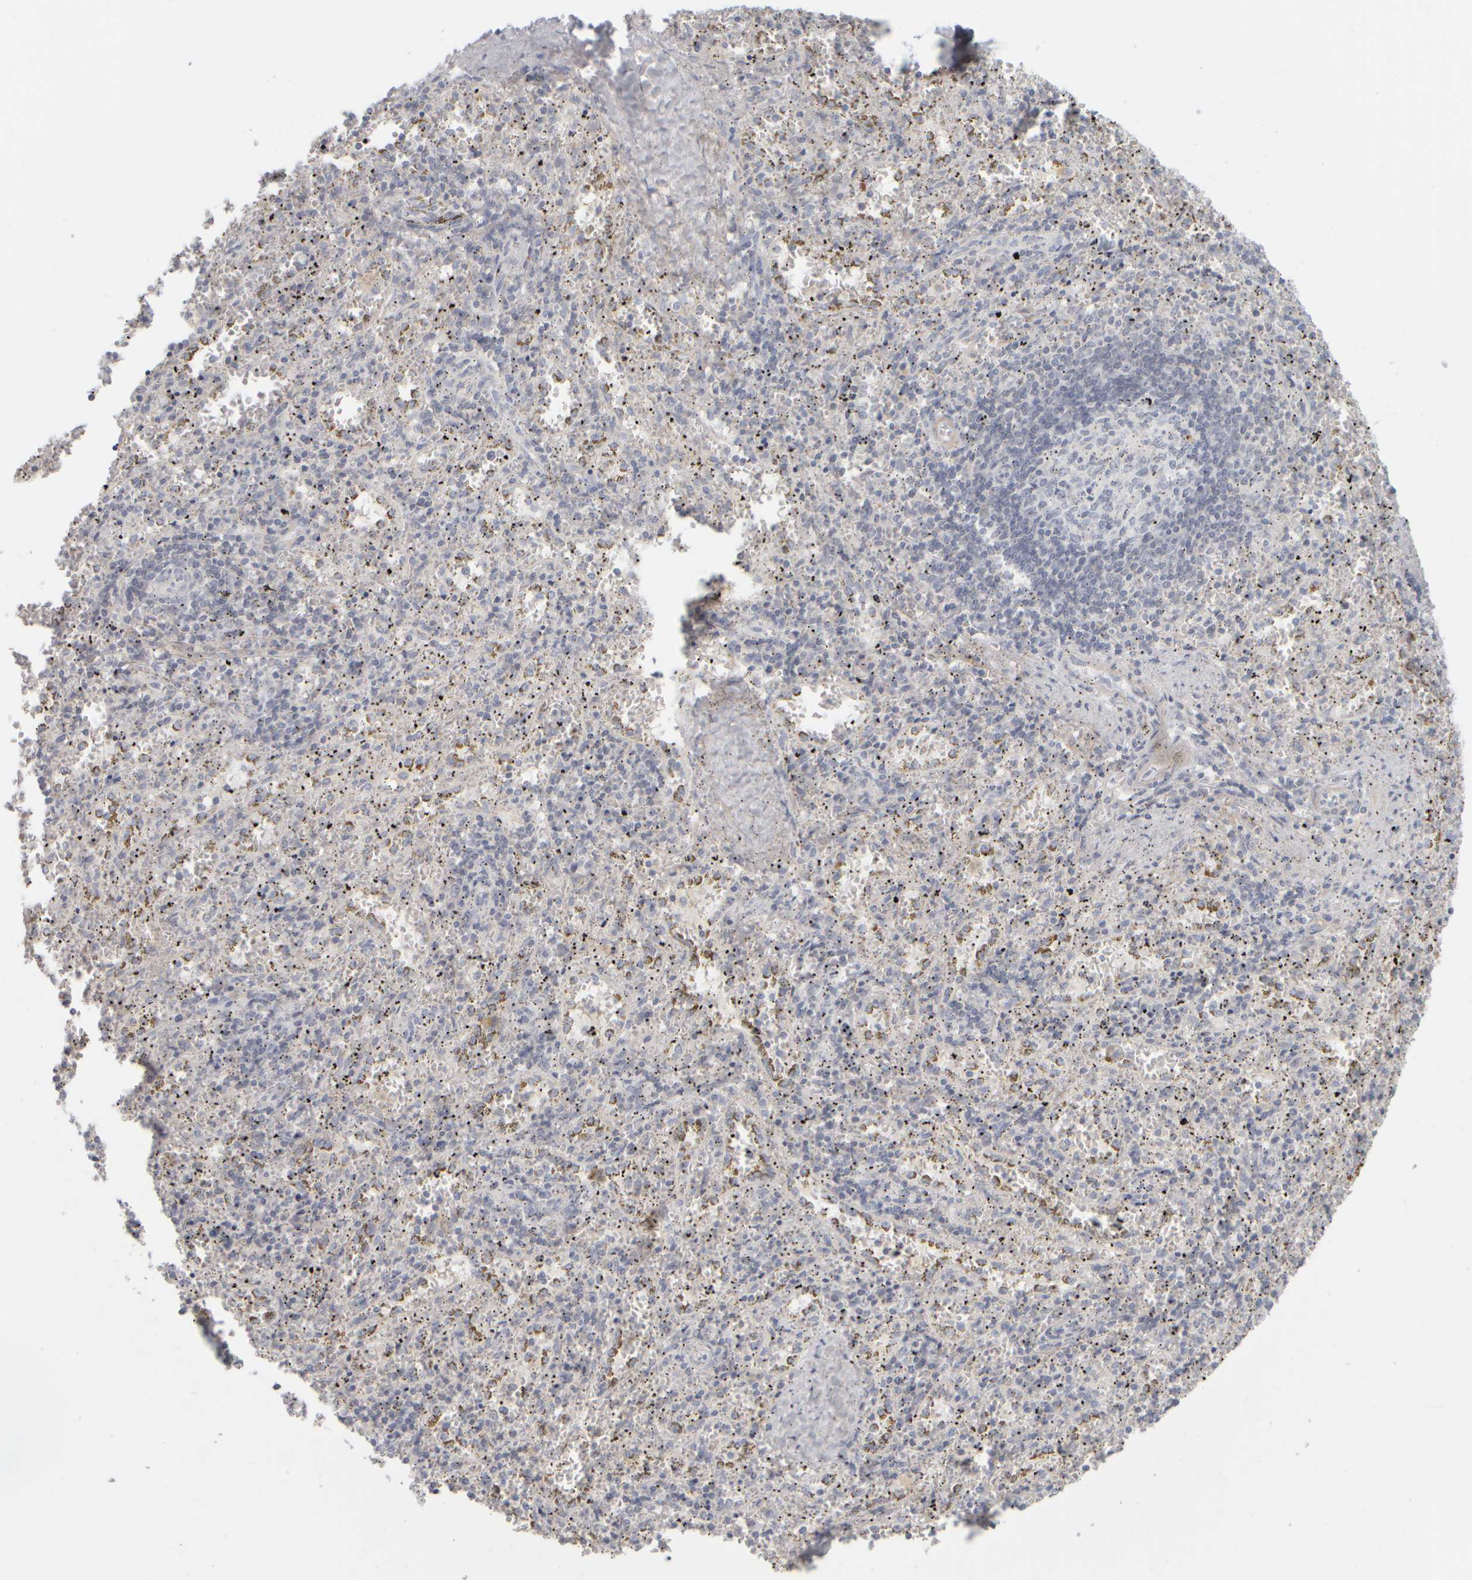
{"staining": {"intensity": "negative", "quantity": "none", "location": "none"}, "tissue": "spleen", "cell_type": "Cells in red pulp", "image_type": "normal", "snomed": [{"axis": "morphology", "description": "Normal tissue, NOS"}, {"axis": "topography", "description": "Spleen"}], "caption": "Immunohistochemistry micrograph of benign spleen: human spleen stained with DAB demonstrates no significant protein expression in cells in red pulp.", "gene": "DCXR", "patient": {"sex": "male", "age": 11}}